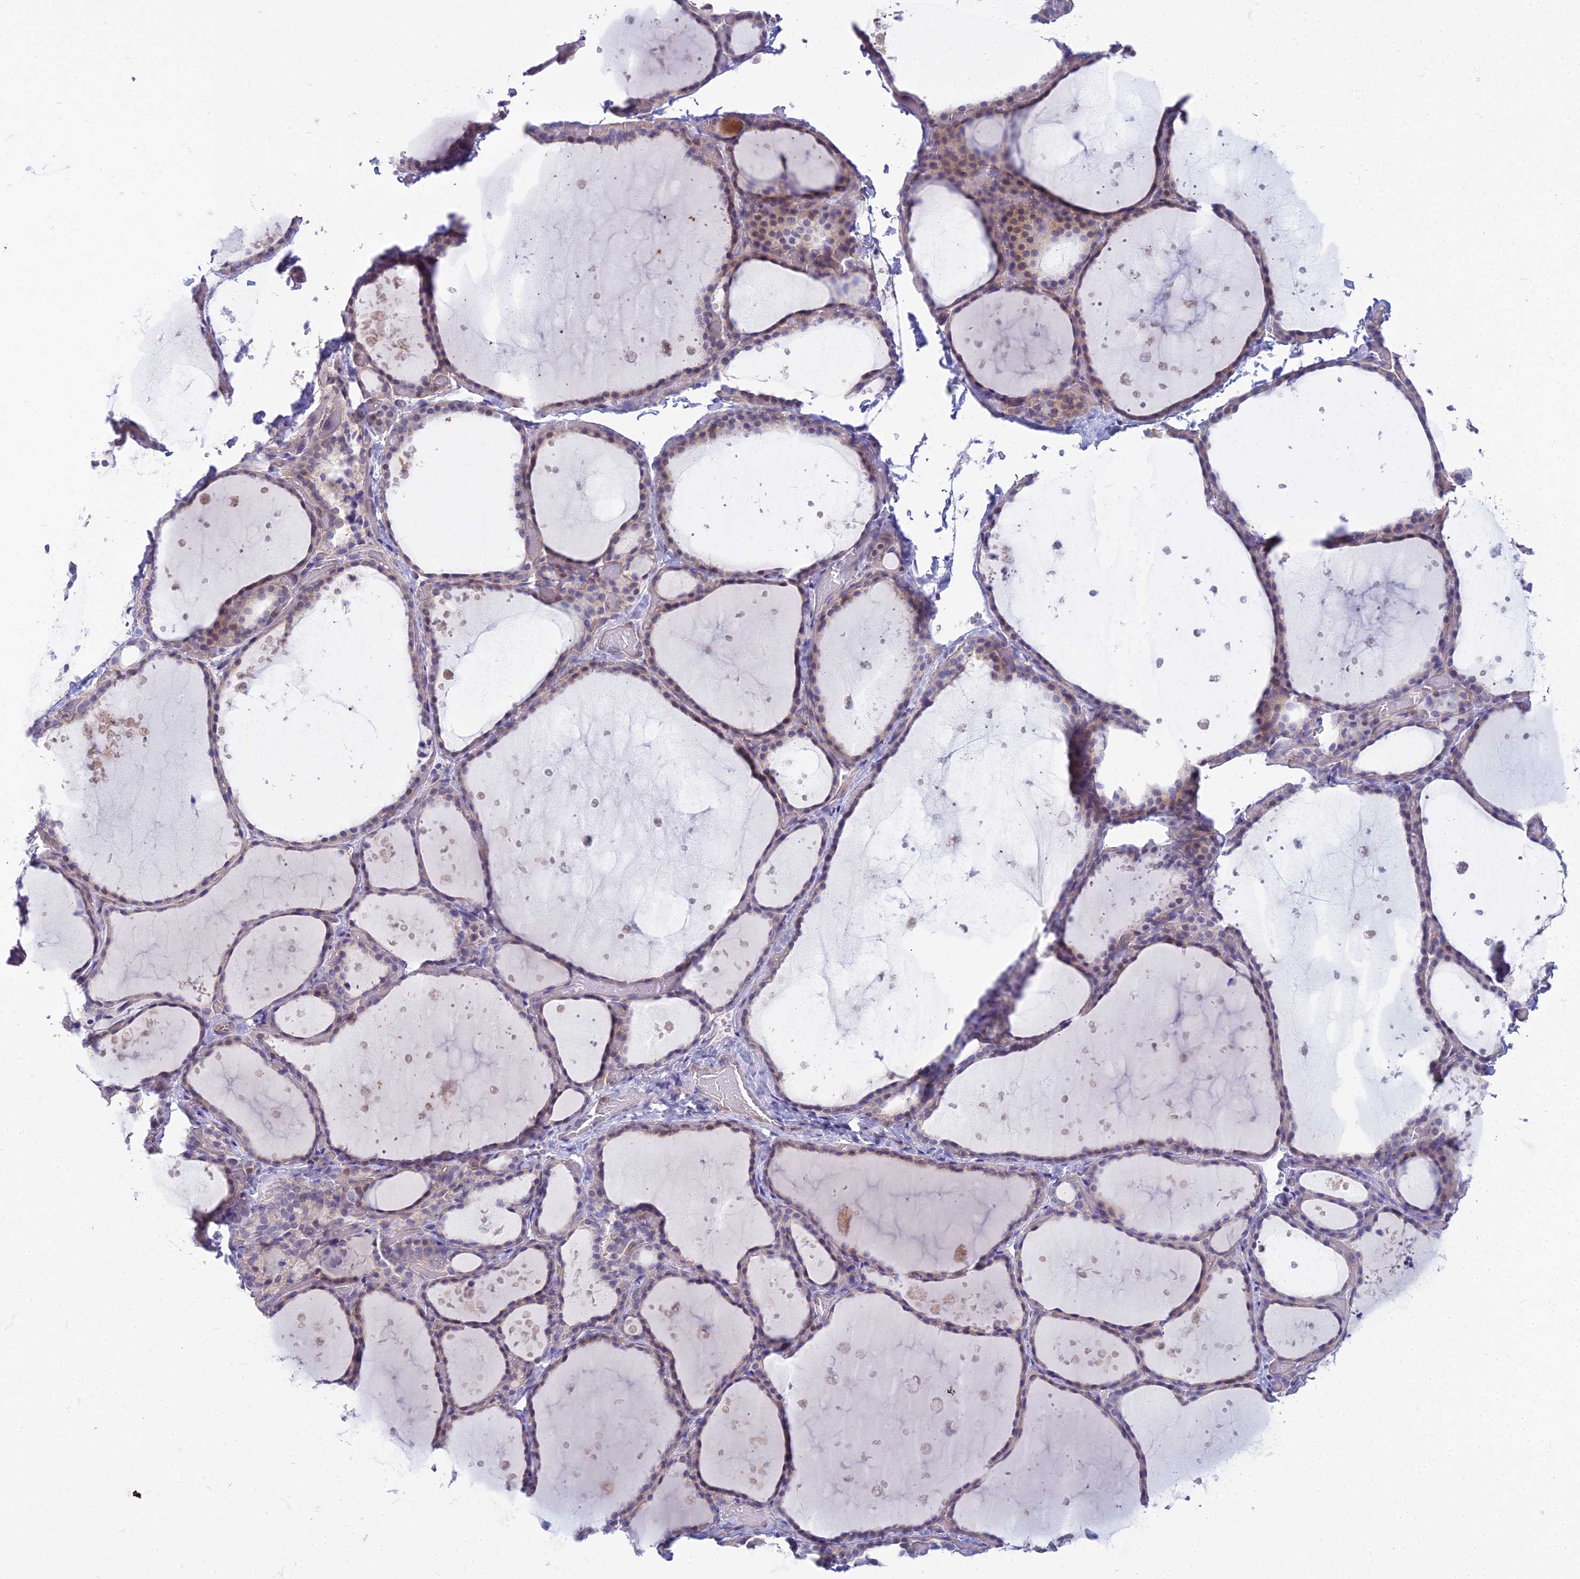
{"staining": {"intensity": "weak", "quantity": "25%-75%", "location": "cytoplasmic/membranous"}, "tissue": "thyroid gland", "cell_type": "Glandular cells", "image_type": "normal", "snomed": [{"axis": "morphology", "description": "Normal tissue, NOS"}, {"axis": "topography", "description": "Thyroid gland"}], "caption": "Immunohistochemical staining of benign thyroid gland exhibits weak cytoplasmic/membranous protein positivity in about 25%-75% of glandular cells.", "gene": "SMIM24", "patient": {"sex": "female", "age": 44}}